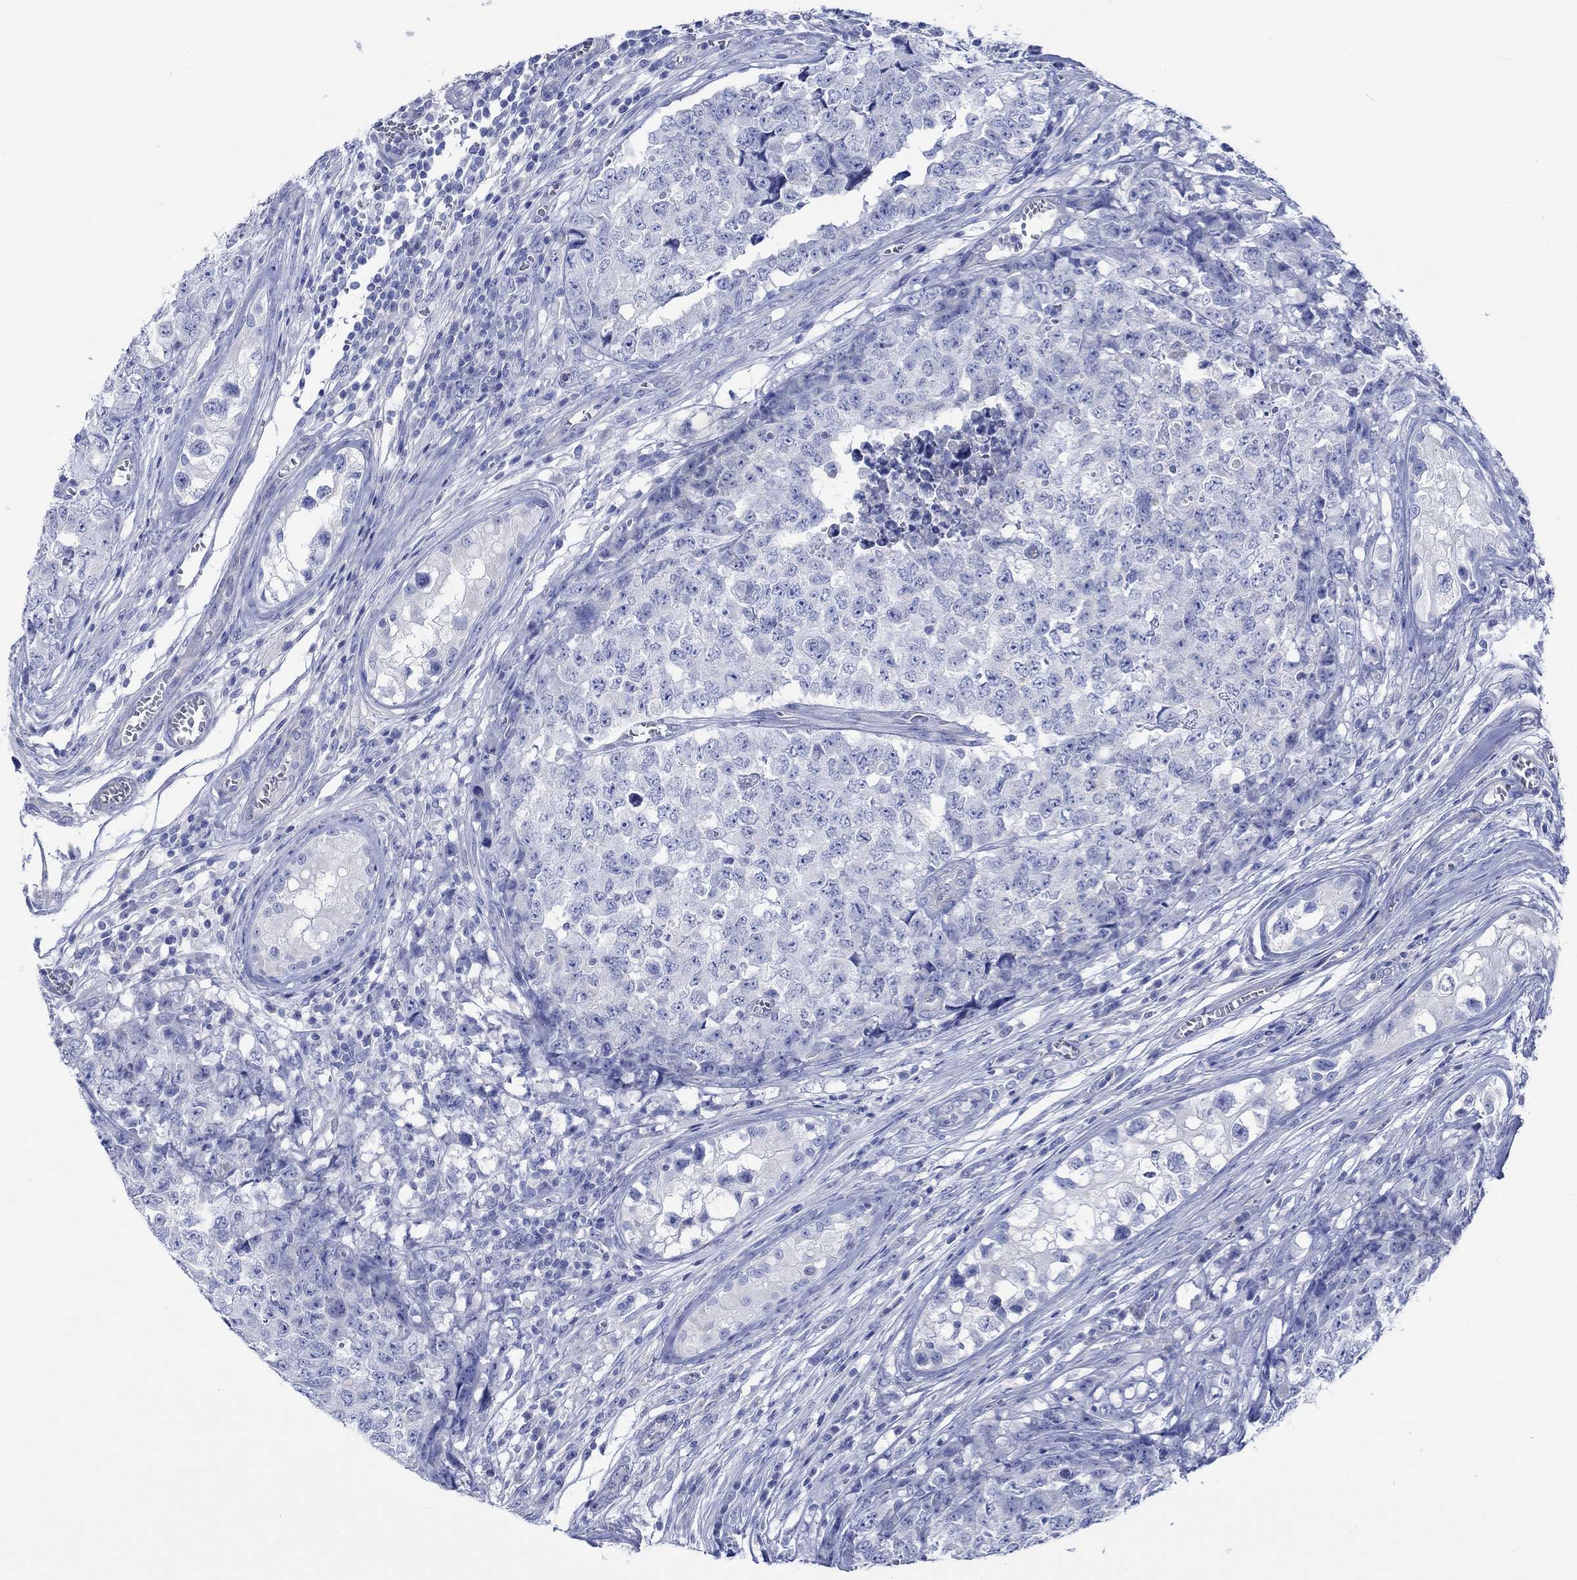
{"staining": {"intensity": "negative", "quantity": "none", "location": "none"}, "tissue": "testis cancer", "cell_type": "Tumor cells", "image_type": "cancer", "snomed": [{"axis": "morphology", "description": "Carcinoma, Embryonal, NOS"}, {"axis": "topography", "description": "Testis"}], "caption": "A high-resolution photomicrograph shows immunohistochemistry staining of embryonal carcinoma (testis), which shows no significant positivity in tumor cells.", "gene": "CPLX2", "patient": {"sex": "male", "age": 23}}